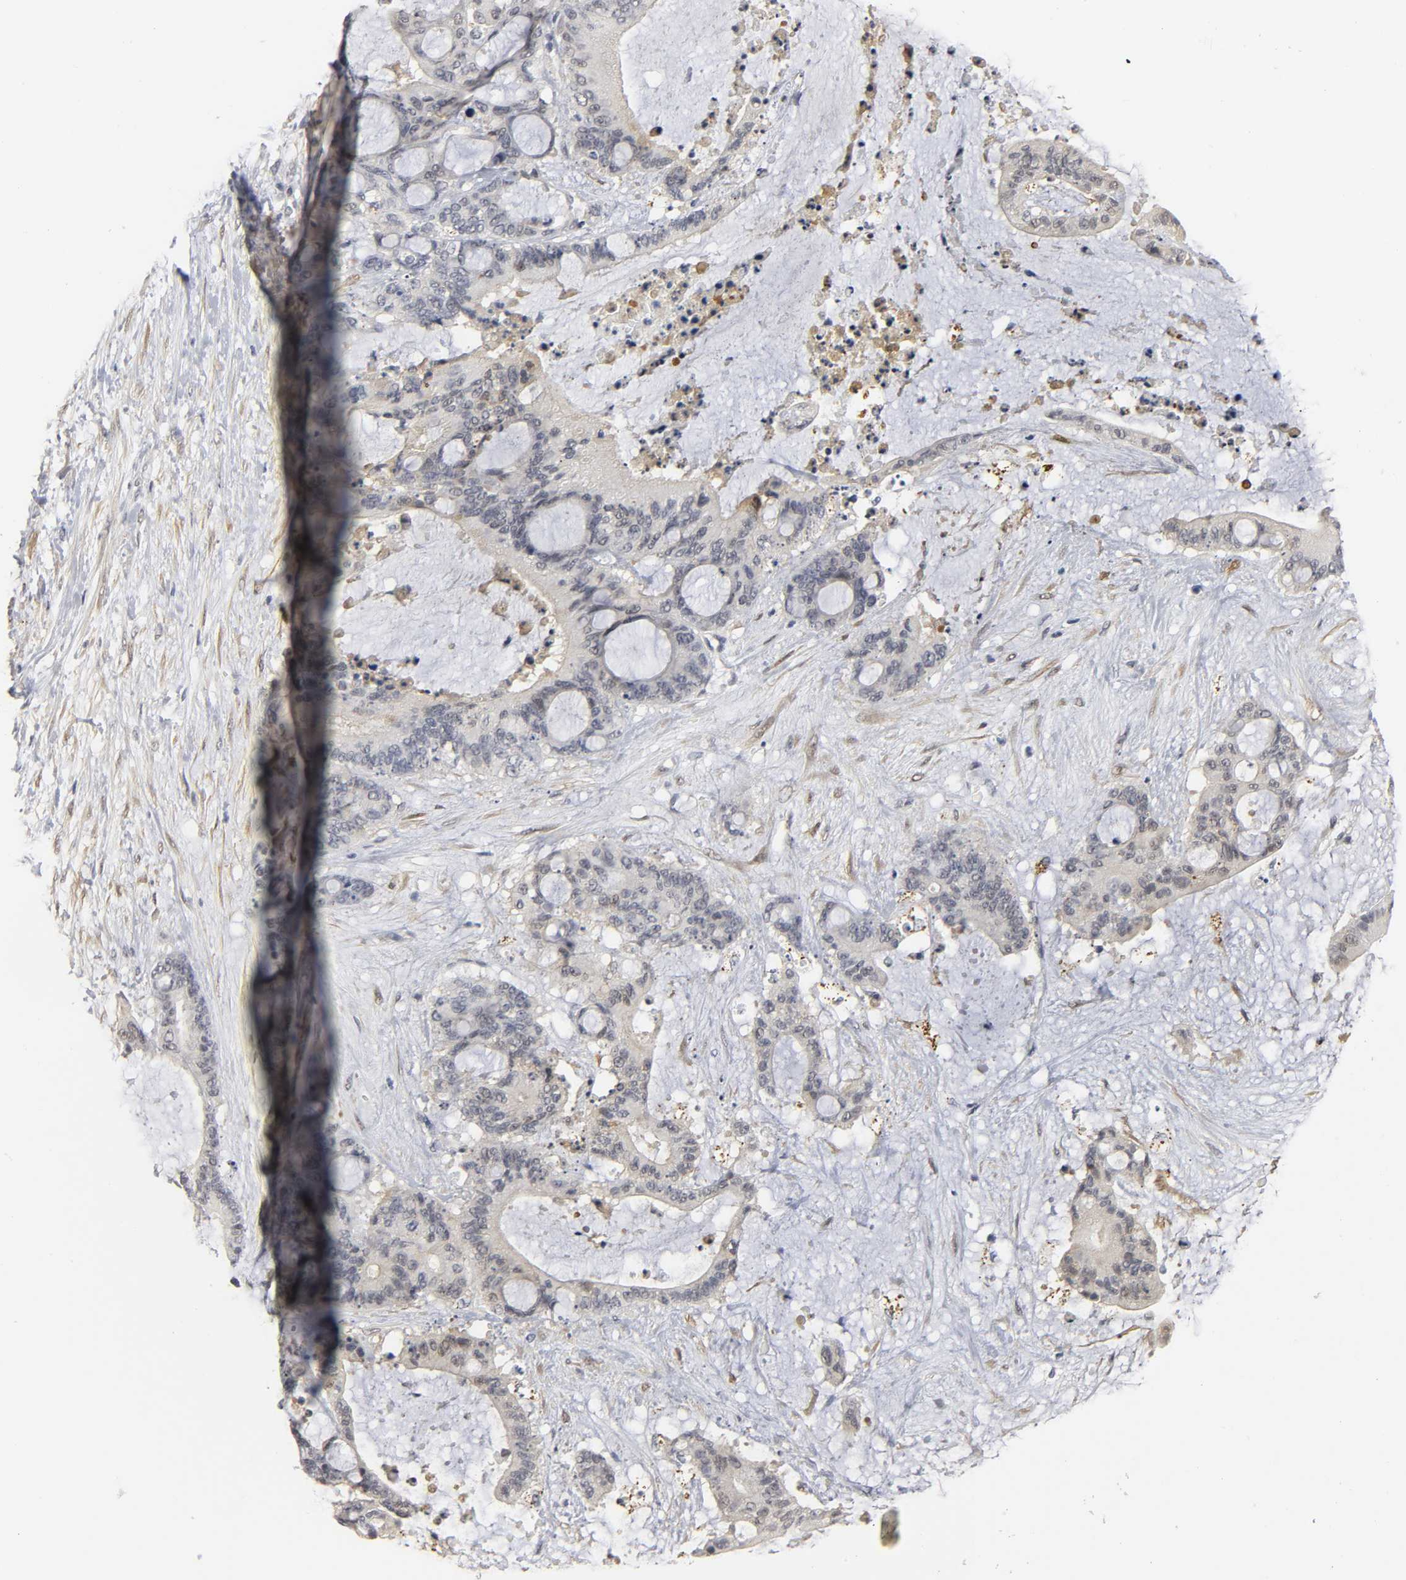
{"staining": {"intensity": "negative", "quantity": "none", "location": "none"}, "tissue": "liver cancer", "cell_type": "Tumor cells", "image_type": "cancer", "snomed": [{"axis": "morphology", "description": "Cholangiocarcinoma"}, {"axis": "topography", "description": "Liver"}], "caption": "This is an immunohistochemistry (IHC) micrograph of liver cancer (cholangiocarcinoma). There is no staining in tumor cells.", "gene": "PDLIM3", "patient": {"sex": "female", "age": 73}}